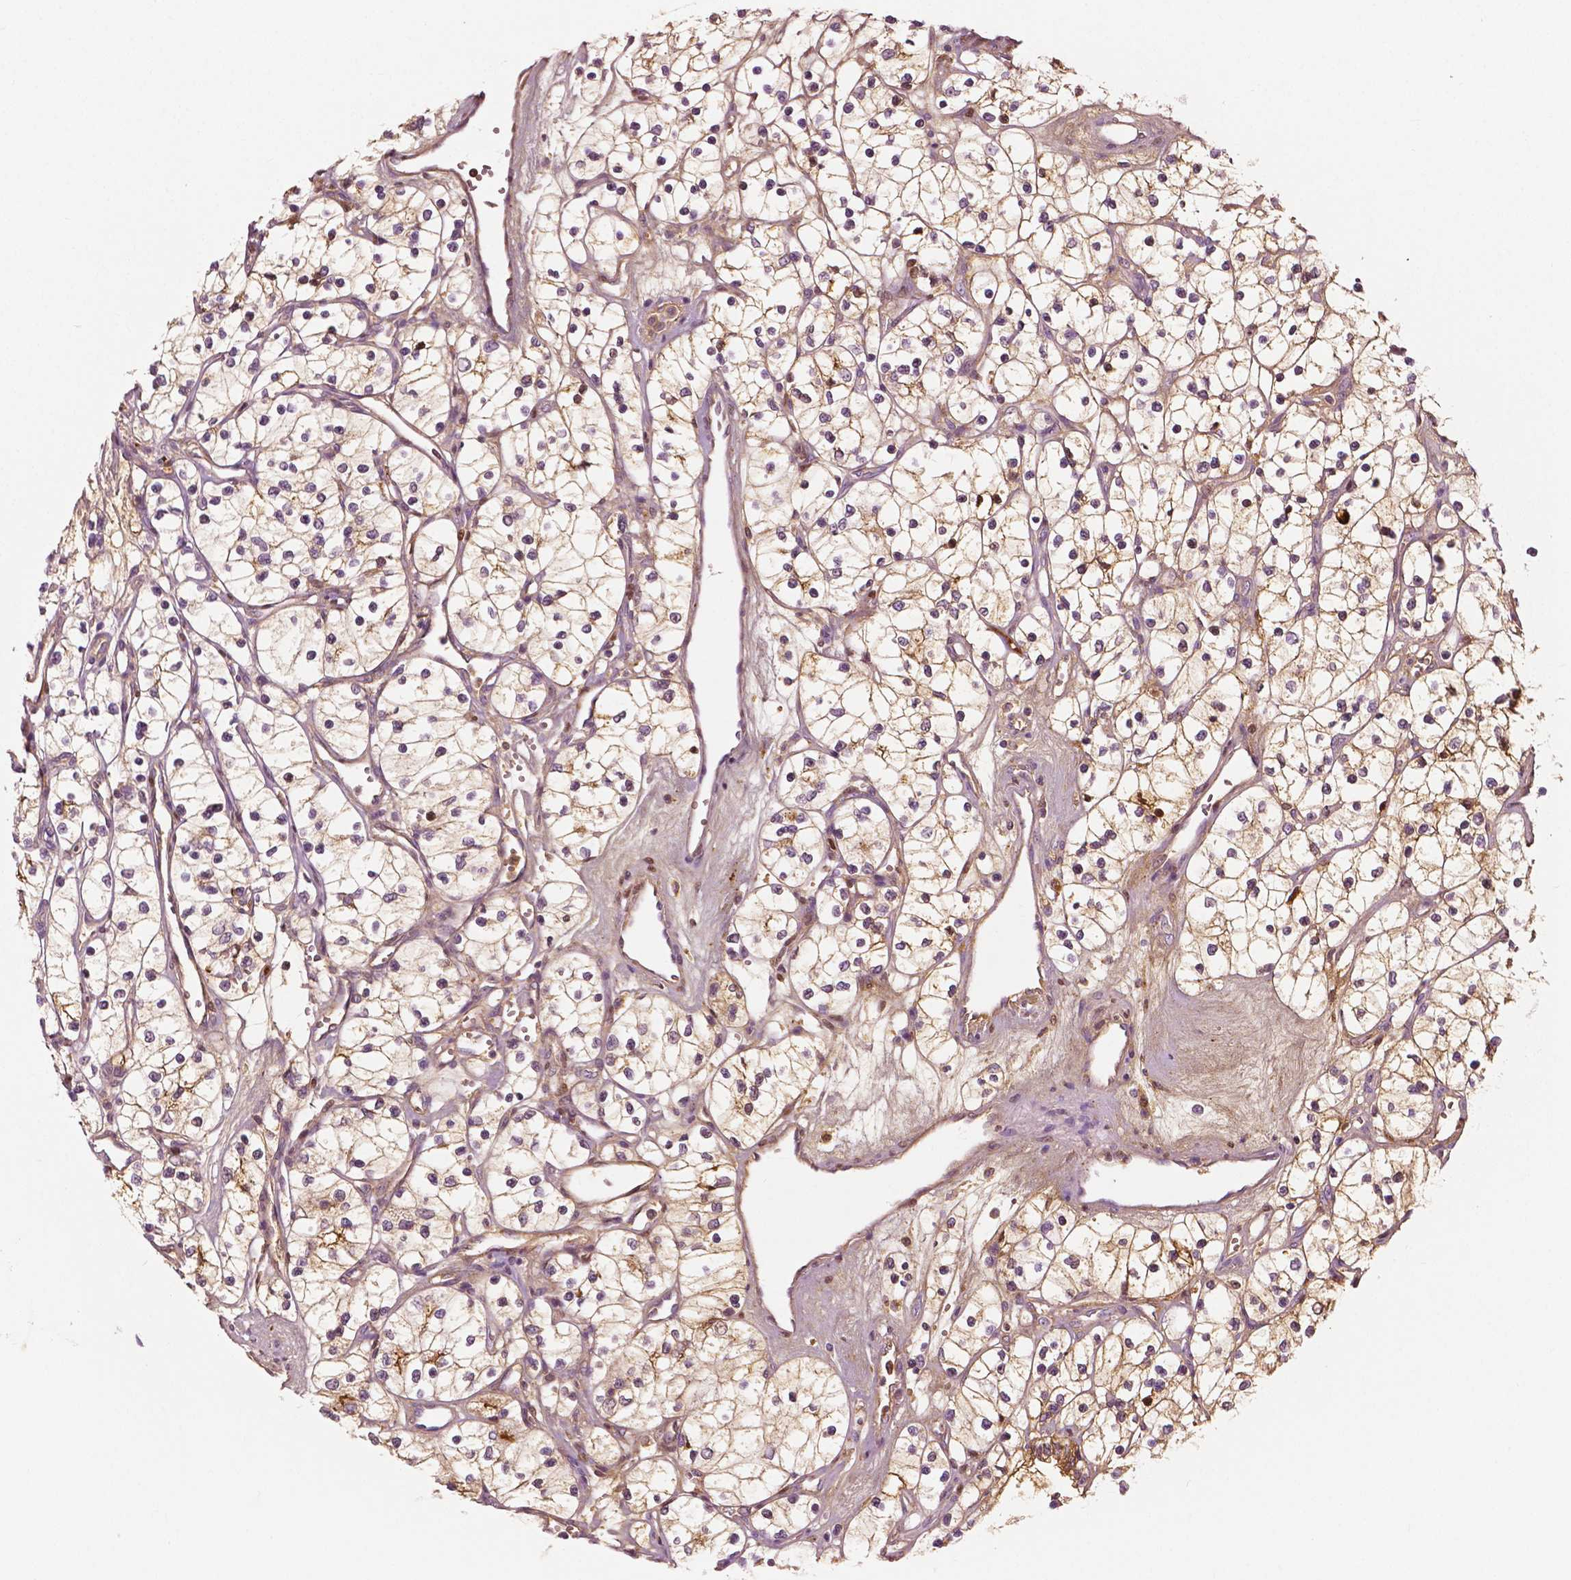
{"staining": {"intensity": "strong", "quantity": "25%-75%", "location": "cytoplasmic/membranous"}, "tissue": "renal cancer", "cell_type": "Tumor cells", "image_type": "cancer", "snomed": [{"axis": "morphology", "description": "Adenocarcinoma, NOS"}, {"axis": "topography", "description": "Kidney"}], "caption": "A high amount of strong cytoplasmic/membranous positivity is identified in approximately 25%-75% of tumor cells in renal adenocarcinoma tissue. Using DAB (brown) and hematoxylin (blue) stains, captured at high magnification using brightfield microscopy.", "gene": "APOA4", "patient": {"sex": "female", "age": 69}}